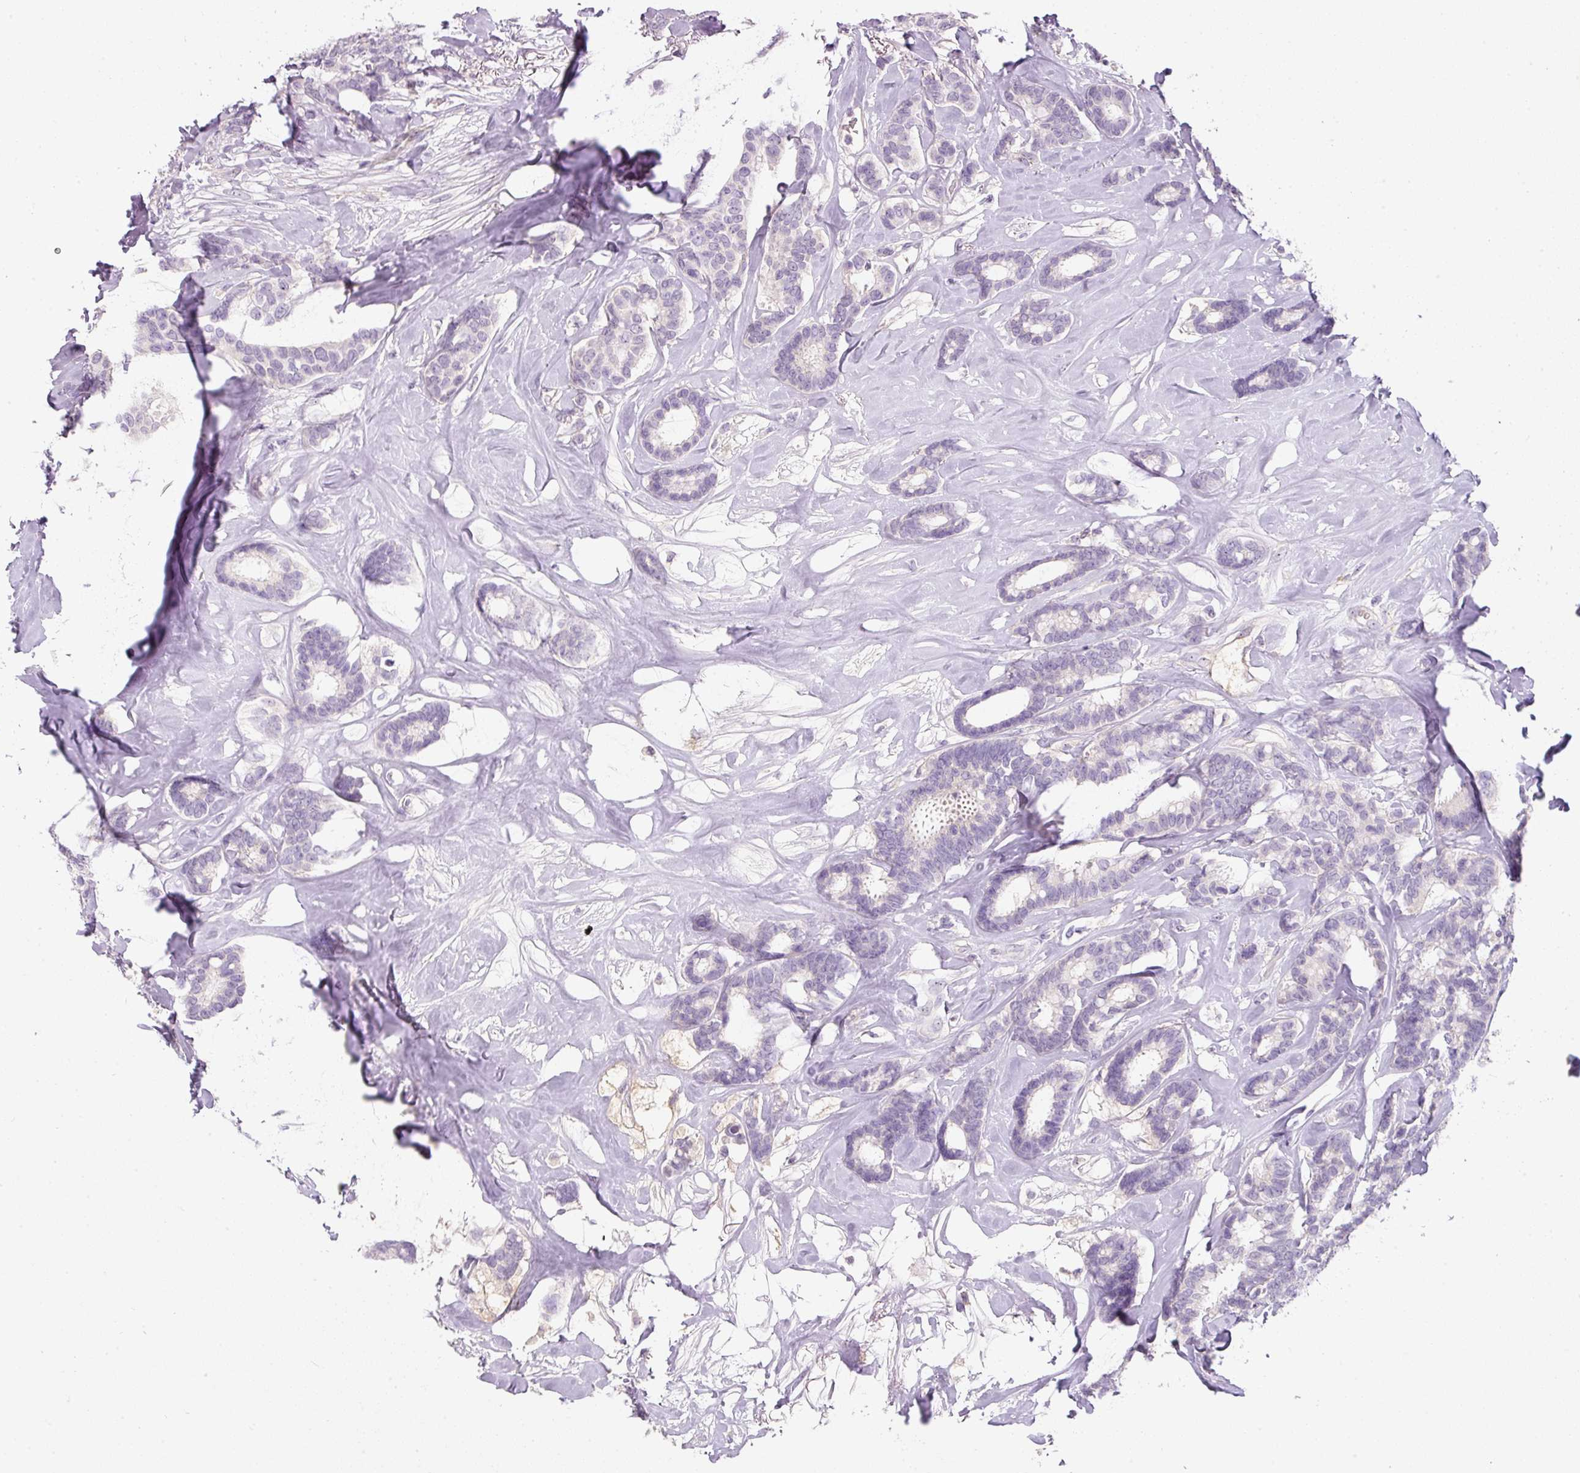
{"staining": {"intensity": "negative", "quantity": "none", "location": "none"}, "tissue": "breast cancer", "cell_type": "Tumor cells", "image_type": "cancer", "snomed": [{"axis": "morphology", "description": "Duct carcinoma"}, {"axis": "topography", "description": "Breast"}], "caption": "Tumor cells are negative for protein expression in human intraductal carcinoma (breast).", "gene": "TMEM37", "patient": {"sex": "female", "age": 87}}